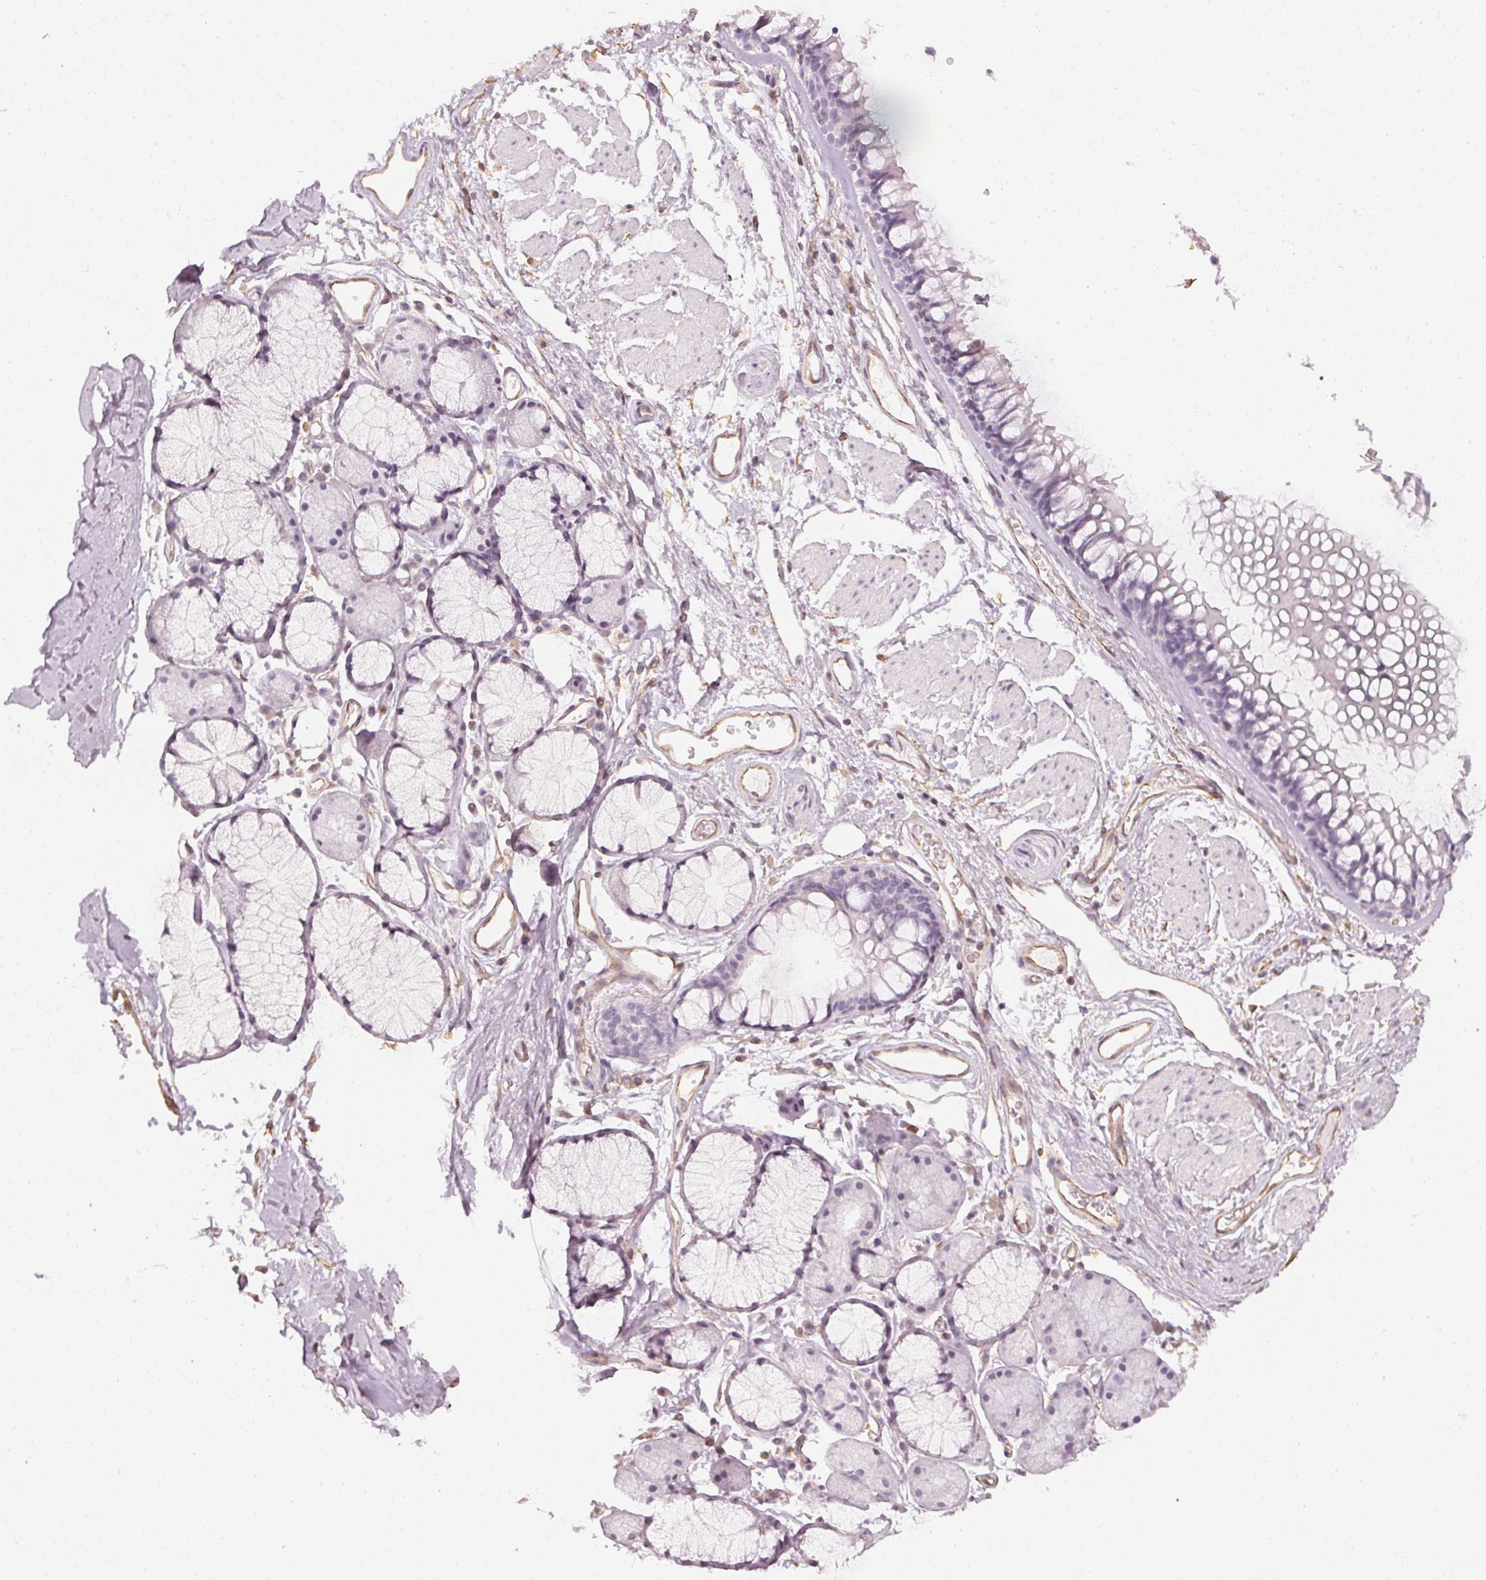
{"staining": {"intensity": "negative", "quantity": "none", "location": "none"}, "tissue": "adipose tissue", "cell_type": "Adipocytes", "image_type": "normal", "snomed": [{"axis": "morphology", "description": "Normal tissue, NOS"}, {"axis": "topography", "description": "Cartilage tissue"}, {"axis": "topography", "description": "Bronchus"}], "caption": "Immunohistochemistry (IHC) image of unremarkable adipose tissue: adipose tissue stained with DAB (3,3'-diaminobenzidine) reveals no significant protein positivity in adipocytes.", "gene": "APLP1", "patient": {"sex": "female", "age": 79}}